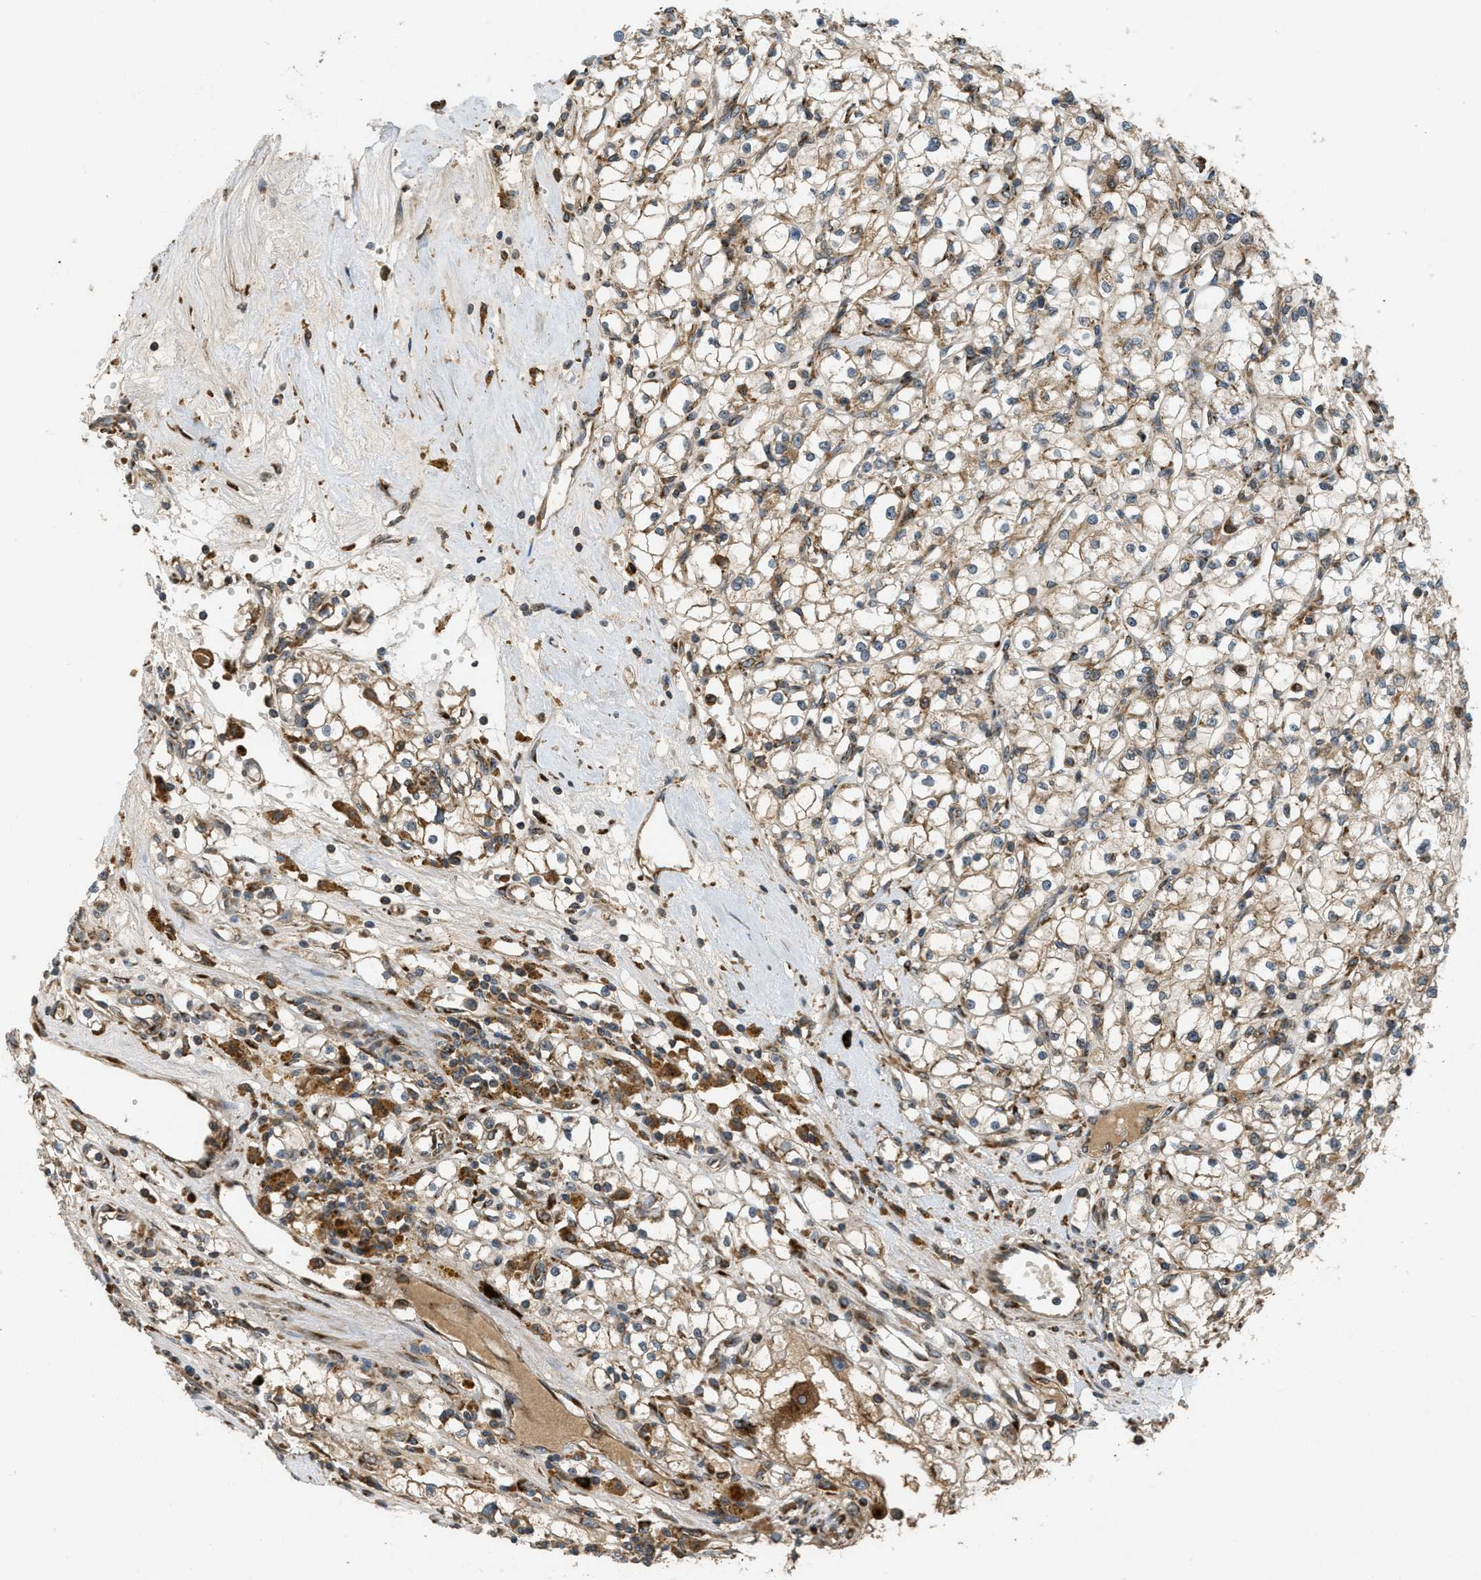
{"staining": {"intensity": "weak", "quantity": "25%-75%", "location": "cytoplasmic/membranous"}, "tissue": "renal cancer", "cell_type": "Tumor cells", "image_type": "cancer", "snomed": [{"axis": "morphology", "description": "Adenocarcinoma, NOS"}, {"axis": "topography", "description": "Kidney"}], "caption": "High-power microscopy captured an immunohistochemistry histopathology image of renal adenocarcinoma, revealing weak cytoplasmic/membranous positivity in approximately 25%-75% of tumor cells.", "gene": "PCDH18", "patient": {"sex": "male", "age": 56}}